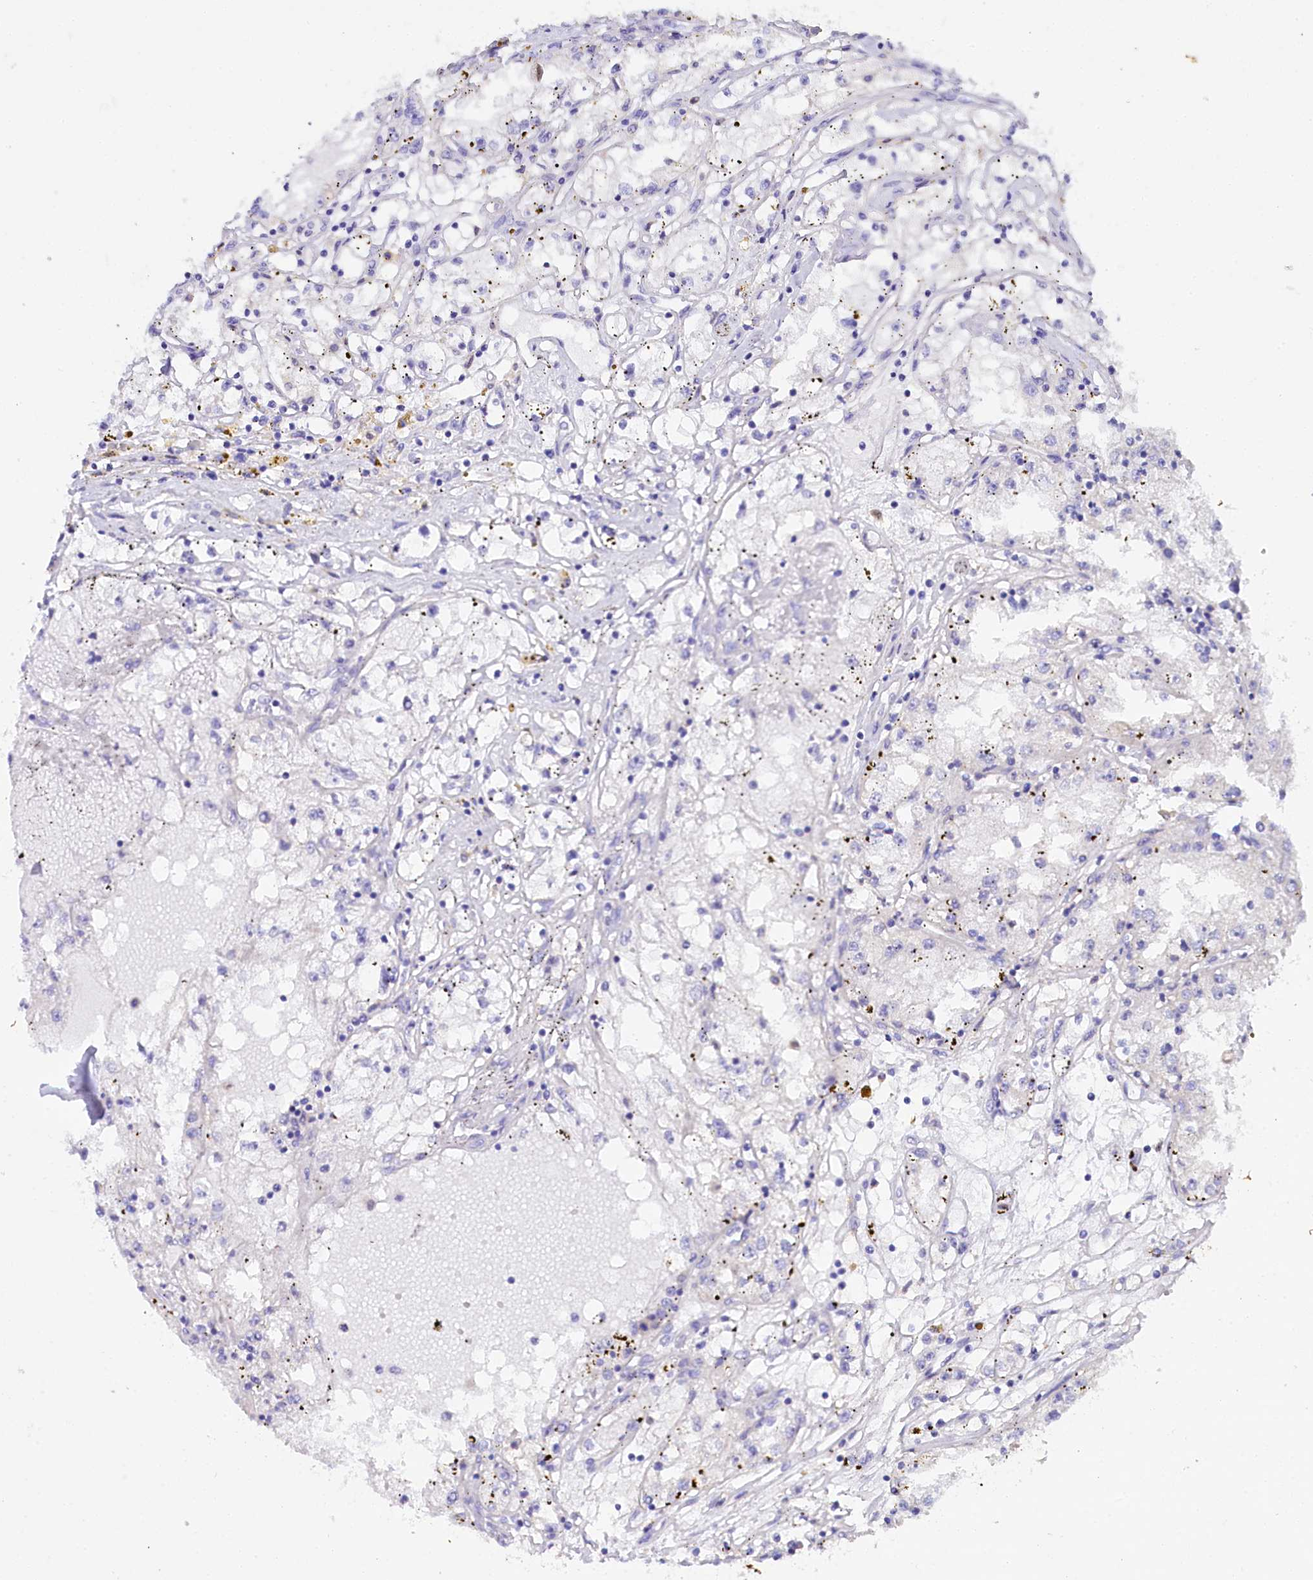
{"staining": {"intensity": "negative", "quantity": "none", "location": "none"}, "tissue": "renal cancer", "cell_type": "Tumor cells", "image_type": "cancer", "snomed": [{"axis": "morphology", "description": "Adenocarcinoma, NOS"}, {"axis": "topography", "description": "Kidney"}], "caption": "DAB immunohistochemical staining of renal adenocarcinoma shows no significant expression in tumor cells. (IHC, brightfield microscopy, high magnification).", "gene": "FAAP20", "patient": {"sex": "male", "age": 56}}